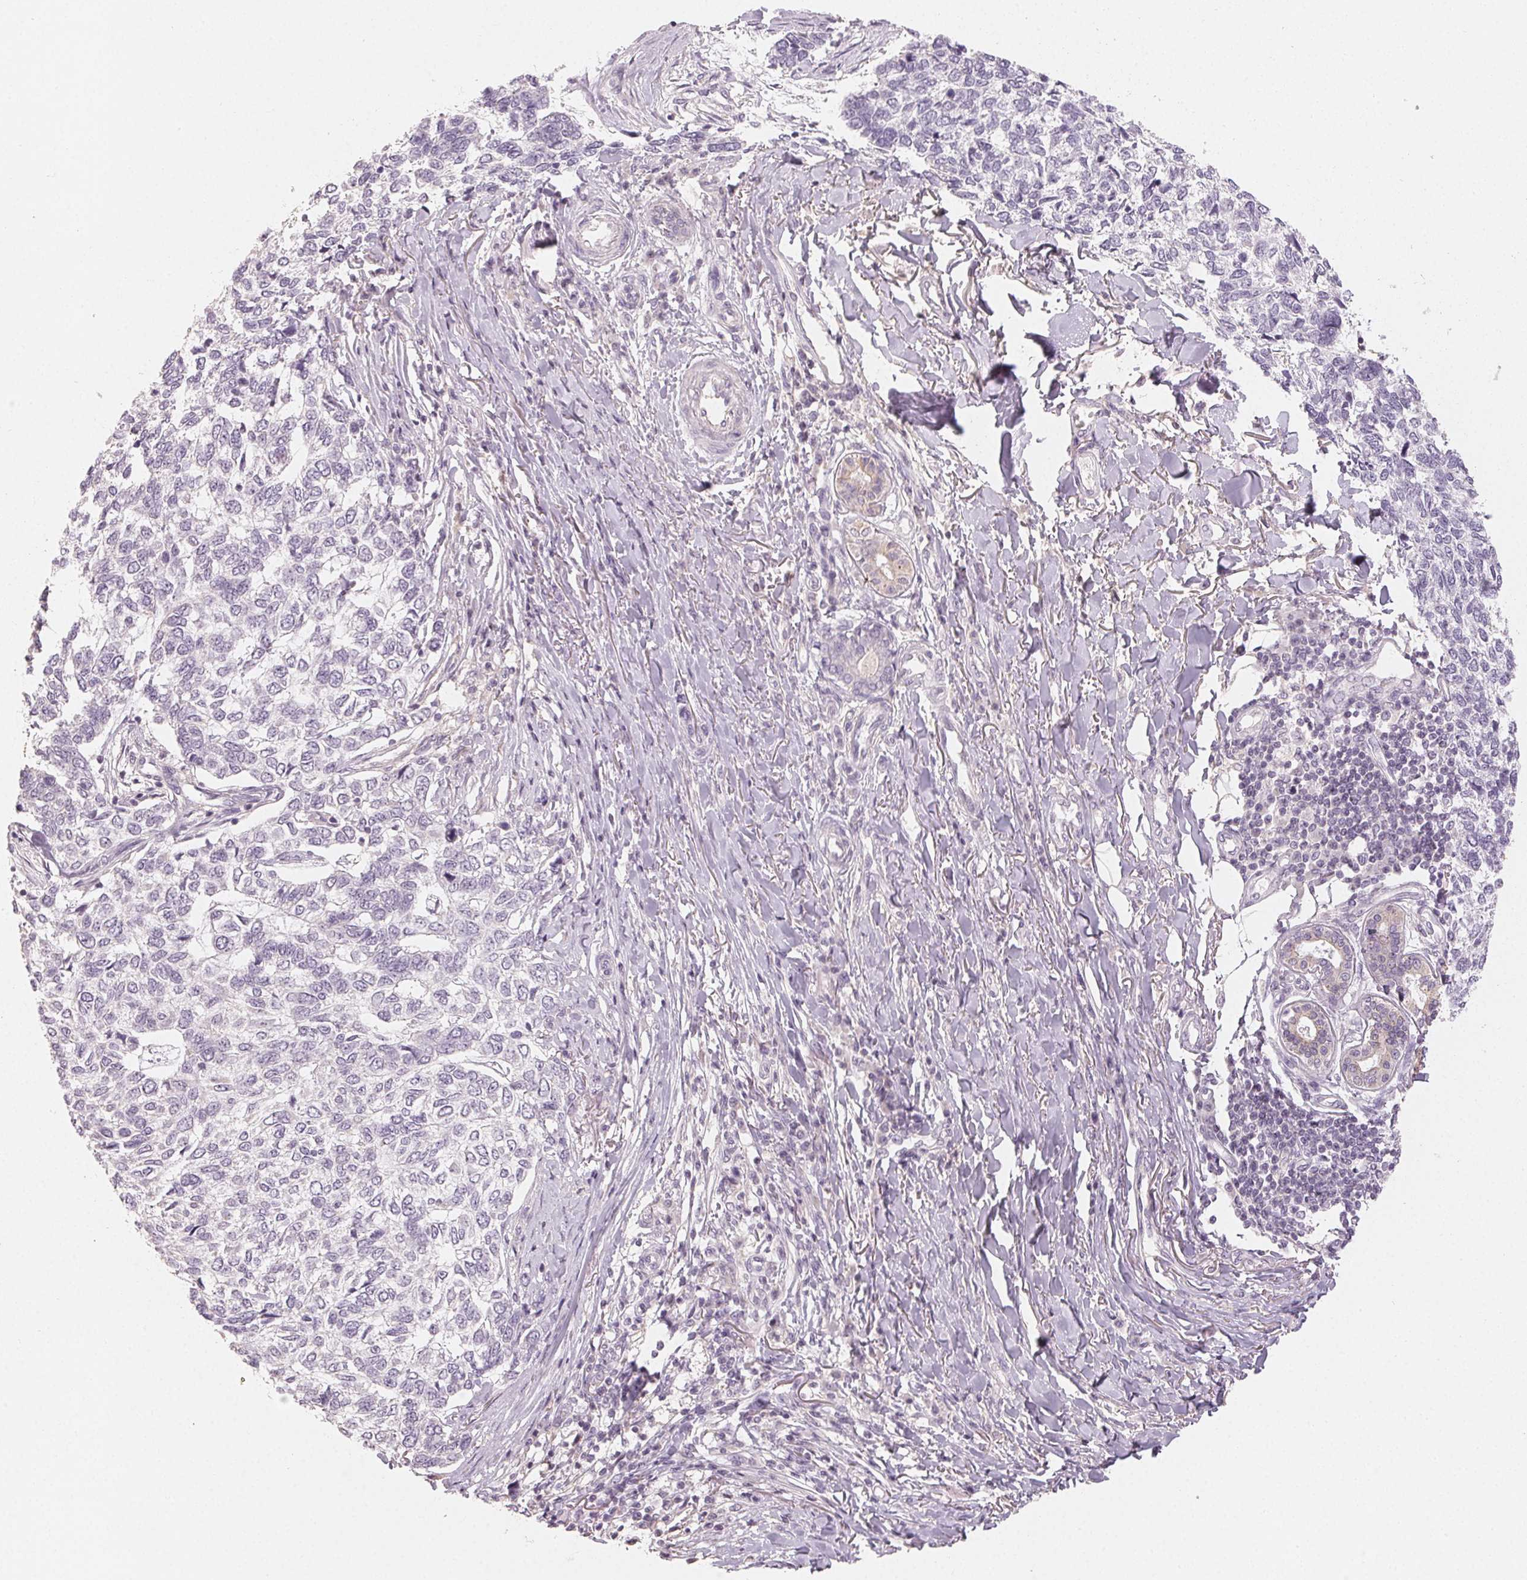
{"staining": {"intensity": "negative", "quantity": "none", "location": "none"}, "tissue": "skin cancer", "cell_type": "Tumor cells", "image_type": "cancer", "snomed": [{"axis": "morphology", "description": "Basal cell carcinoma"}, {"axis": "topography", "description": "Skin"}], "caption": "A high-resolution micrograph shows immunohistochemistry (IHC) staining of skin basal cell carcinoma, which demonstrates no significant expression in tumor cells.", "gene": "LVRN", "patient": {"sex": "female", "age": 65}}